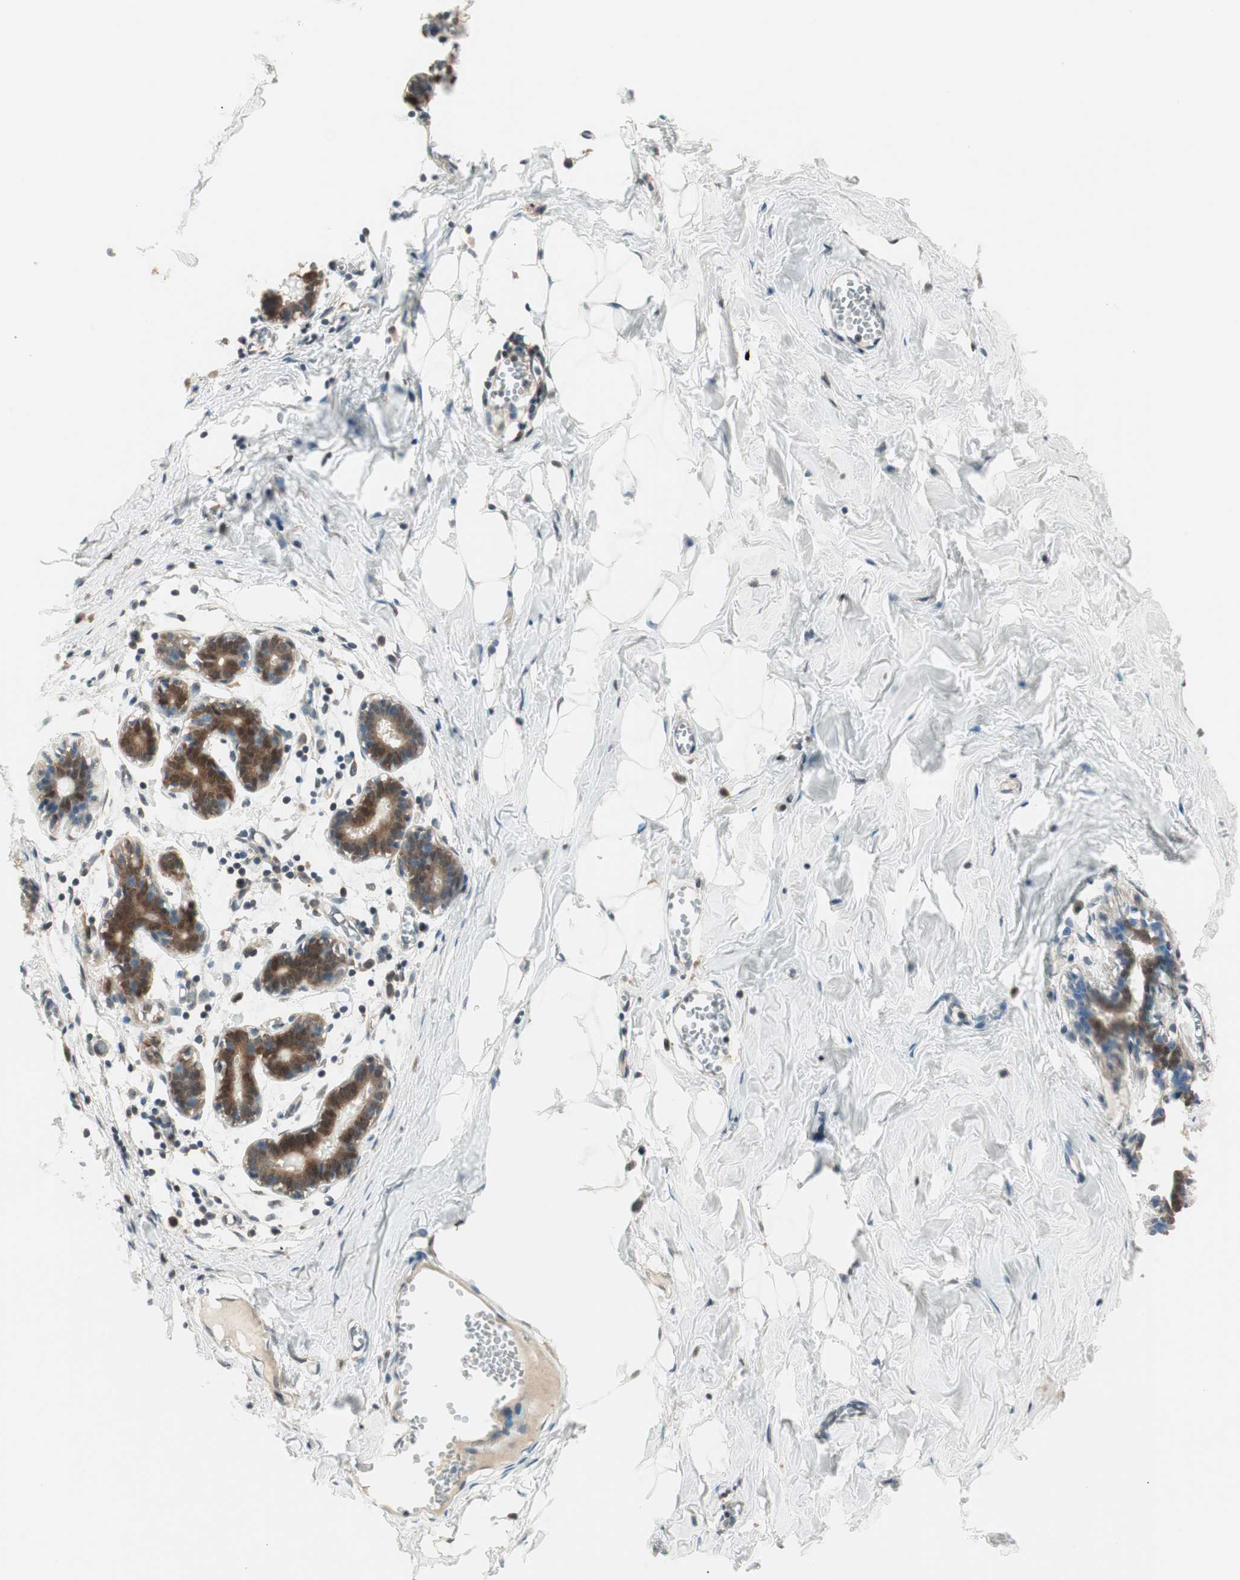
{"staining": {"intensity": "moderate", "quantity": "<25%", "location": "cytoplasmic/membranous"}, "tissue": "breast", "cell_type": "Adipocytes", "image_type": "normal", "snomed": [{"axis": "morphology", "description": "Normal tissue, NOS"}, {"axis": "topography", "description": "Breast"}], "caption": "Immunohistochemistry (DAB) staining of normal human breast demonstrates moderate cytoplasmic/membranous protein positivity in about <25% of adipocytes. The protein of interest is stained brown, and the nuclei are stained in blue (DAB (3,3'-diaminobenzidine) IHC with brightfield microscopy, high magnification).", "gene": "GALT", "patient": {"sex": "female", "age": 27}}